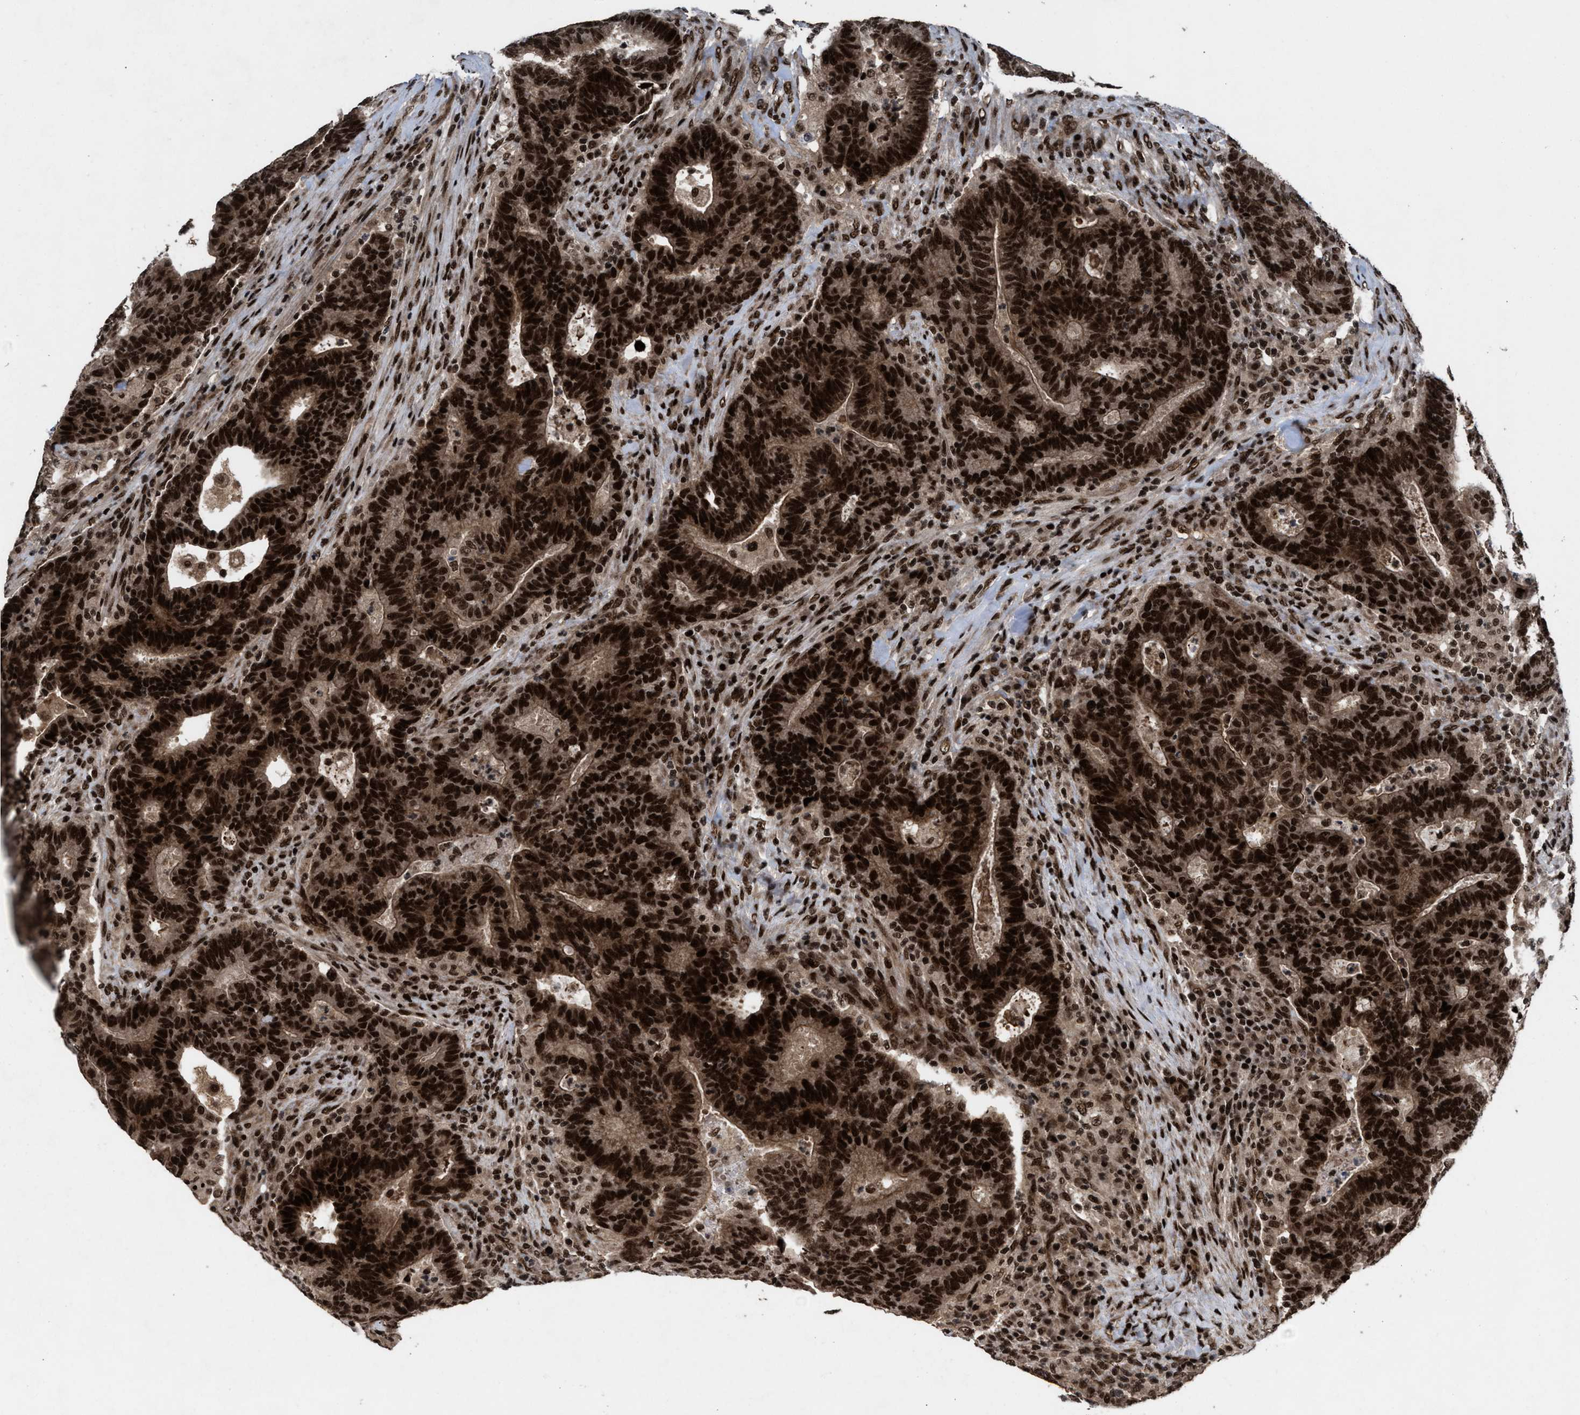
{"staining": {"intensity": "strong", "quantity": ">75%", "location": "cytoplasmic/membranous,nuclear"}, "tissue": "colorectal cancer", "cell_type": "Tumor cells", "image_type": "cancer", "snomed": [{"axis": "morphology", "description": "Adenocarcinoma, NOS"}, {"axis": "topography", "description": "Colon"}], "caption": "Colorectal cancer (adenocarcinoma) stained with a brown dye reveals strong cytoplasmic/membranous and nuclear positive staining in approximately >75% of tumor cells.", "gene": "WIZ", "patient": {"sex": "female", "age": 75}}